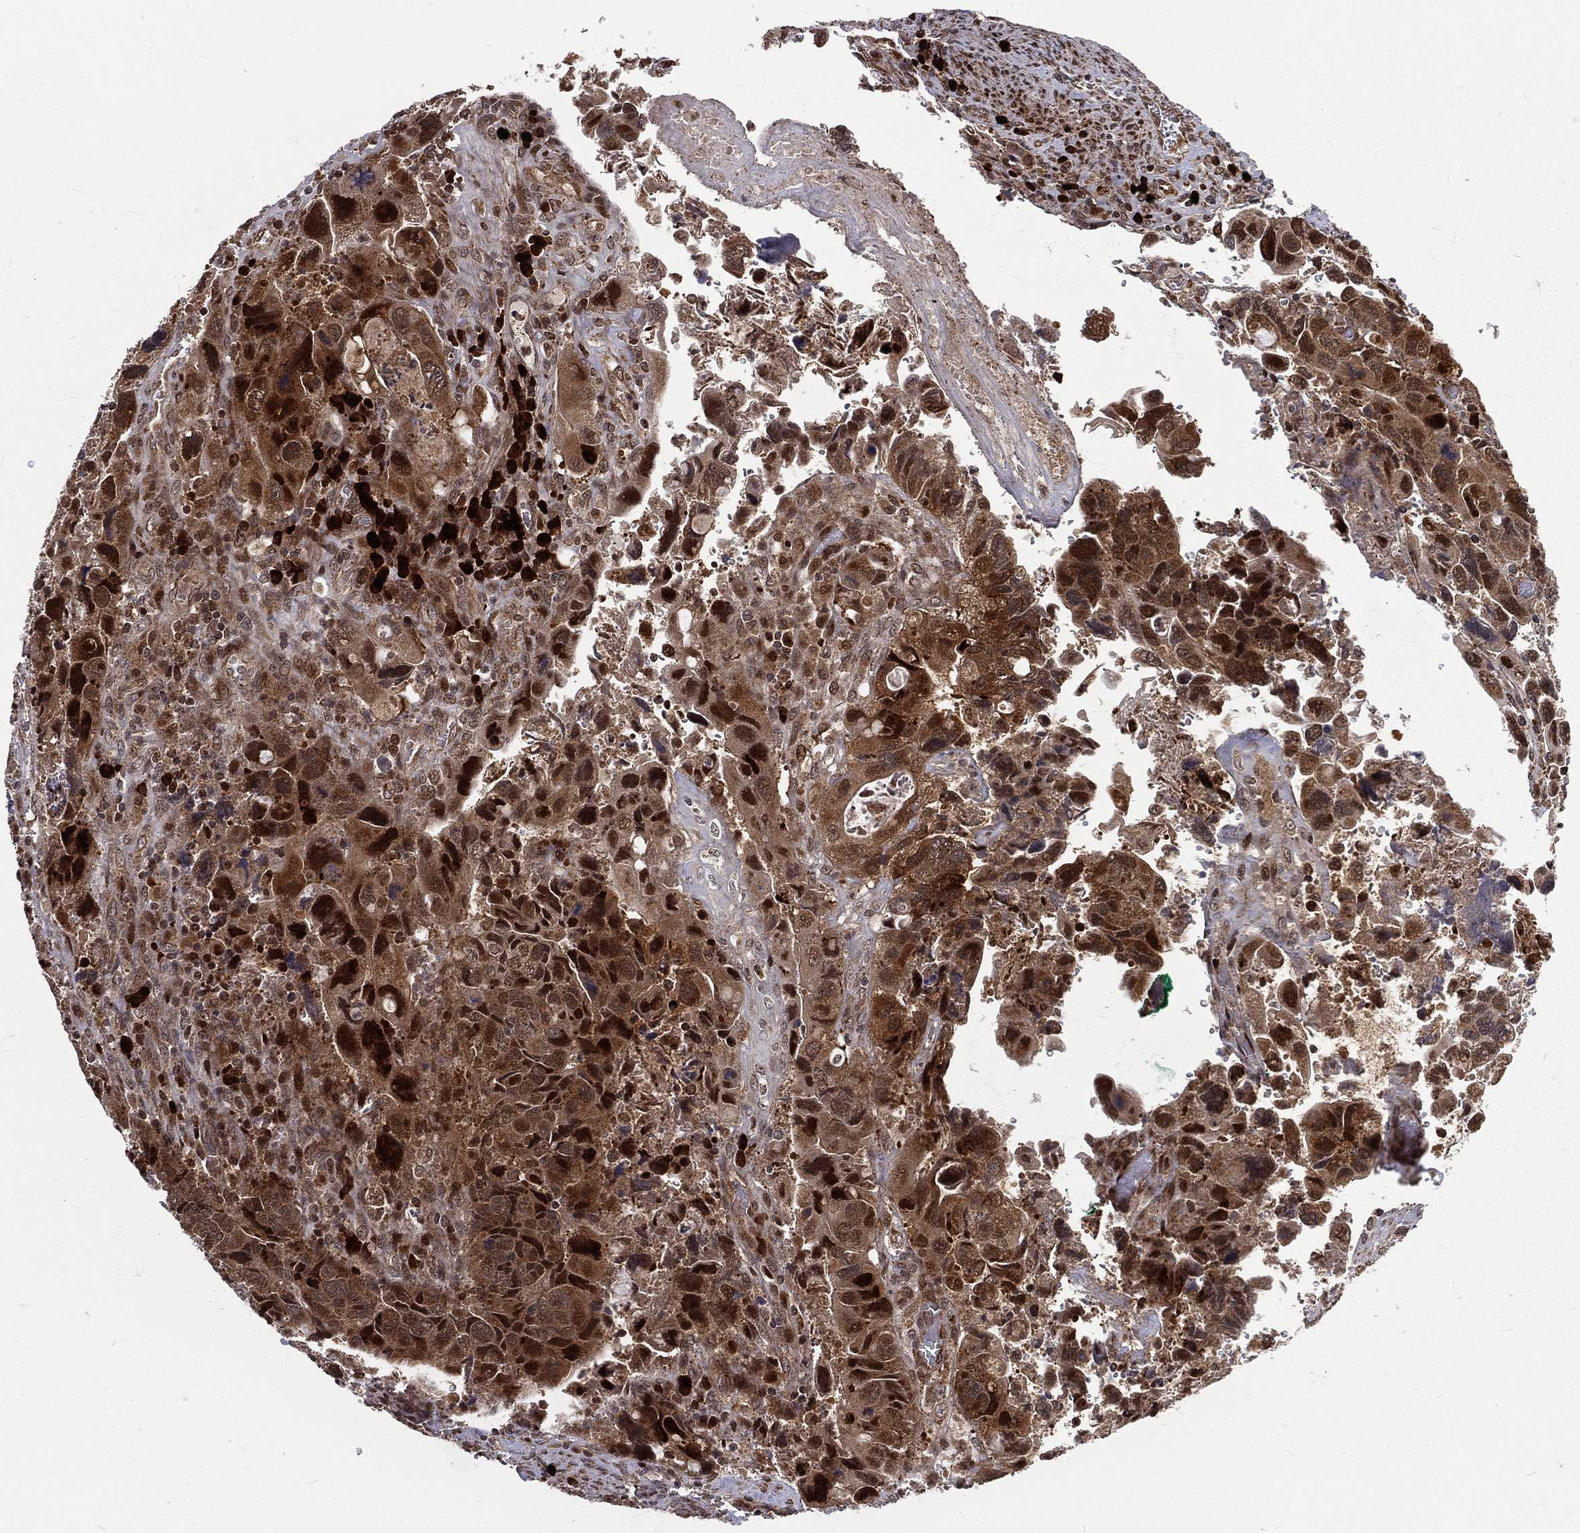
{"staining": {"intensity": "strong", "quantity": ">75%", "location": "cytoplasmic/membranous,nuclear"}, "tissue": "colorectal cancer", "cell_type": "Tumor cells", "image_type": "cancer", "snomed": [{"axis": "morphology", "description": "Adenocarcinoma, NOS"}, {"axis": "topography", "description": "Rectum"}], "caption": "Colorectal cancer (adenocarcinoma) stained with DAB IHC demonstrates high levels of strong cytoplasmic/membranous and nuclear expression in about >75% of tumor cells. Immunohistochemistry stains the protein of interest in brown and the nuclei are stained blue.", "gene": "MDM2", "patient": {"sex": "male", "age": 62}}